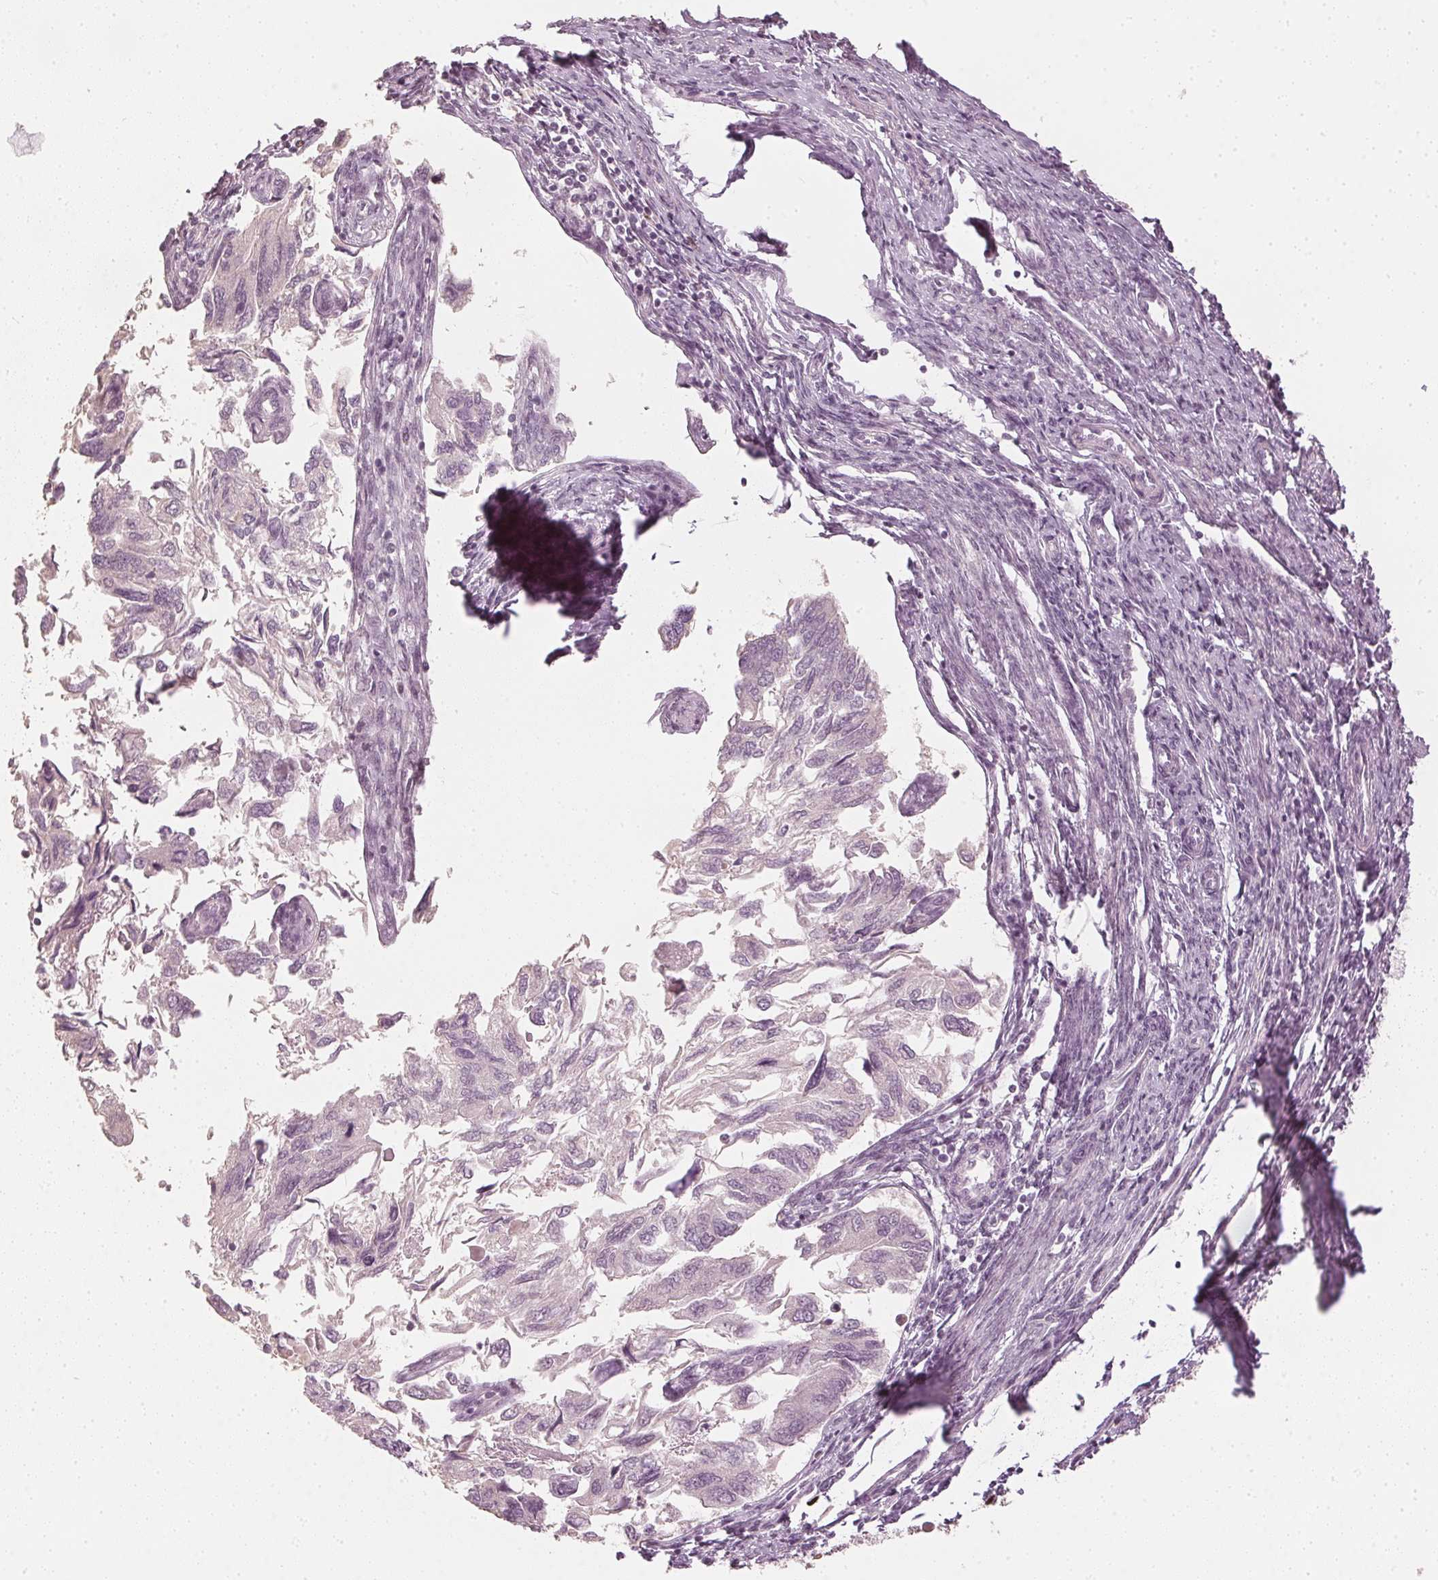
{"staining": {"intensity": "negative", "quantity": "none", "location": "none"}, "tissue": "endometrial cancer", "cell_type": "Tumor cells", "image_type": "cancer", "snomed": [{"axis": "morphology", "description": "Carcinoma, NOS"}, {"axis": "topography", "description": "Uterus"}], "caption": "The histopathology image shows no significant expression in tumor cells of endometrial carcinoma.", "gene": "SLC39A3", "patient": {"sex": "female", "age": 76}}